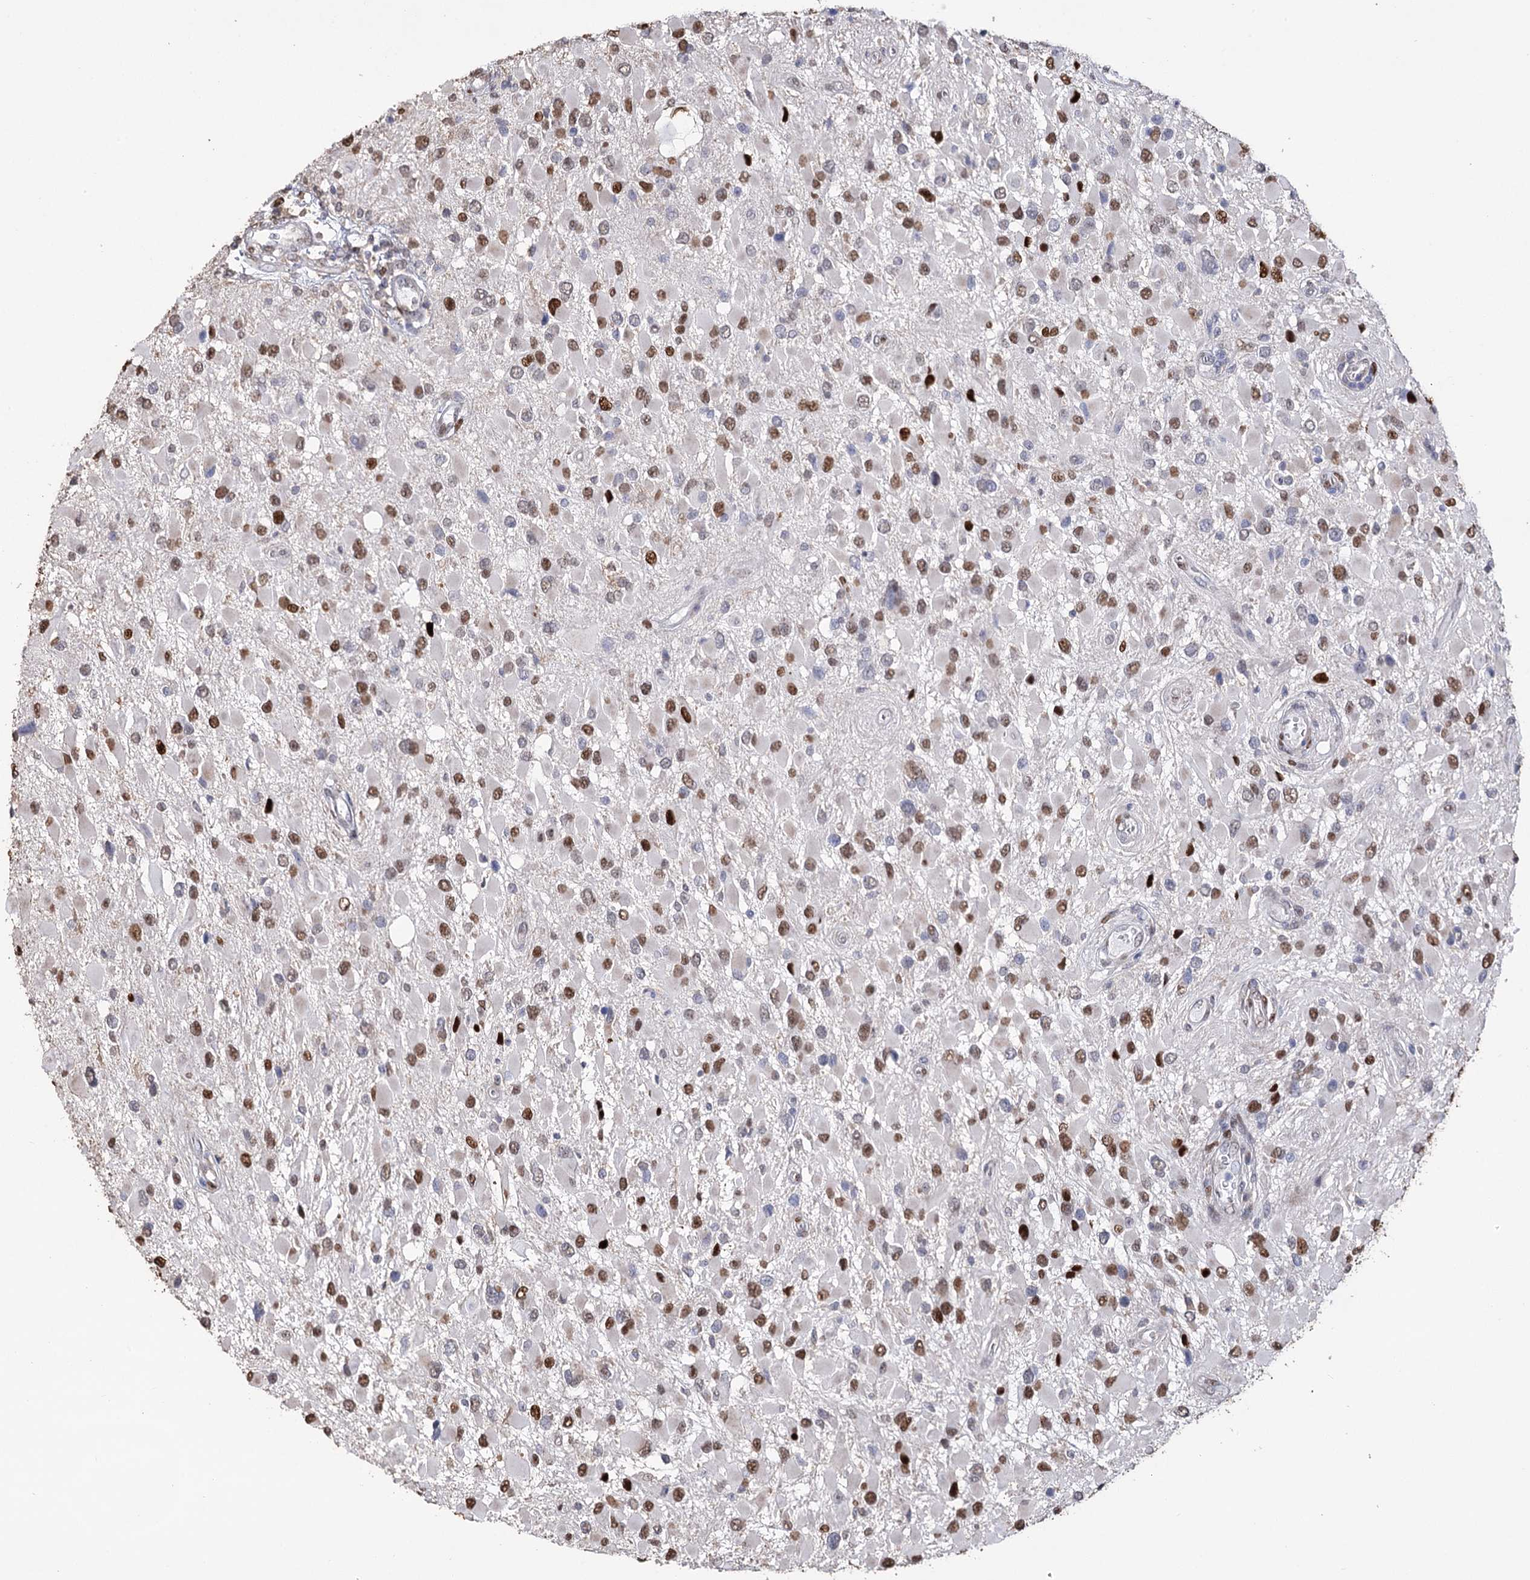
{"staining": {"intensity": "moderate", "quantity": "25%-75%", "location": "nuclear"}, "tissue": "glioma", "cell_type": "Tumor cells", "image_type": "cancer", "snomed": [{"axis": "morphology", "description": "Glioma, malignant, High grade"}, {"axis": "topography", "description": "Brain"}], "caption": "The micrograph shows staining of glioma, revealing moderate nuclear protein staining (brown color) within tumor cells.", "gene": "NFU1", "patient": {"sex": "male", "age": 53}}